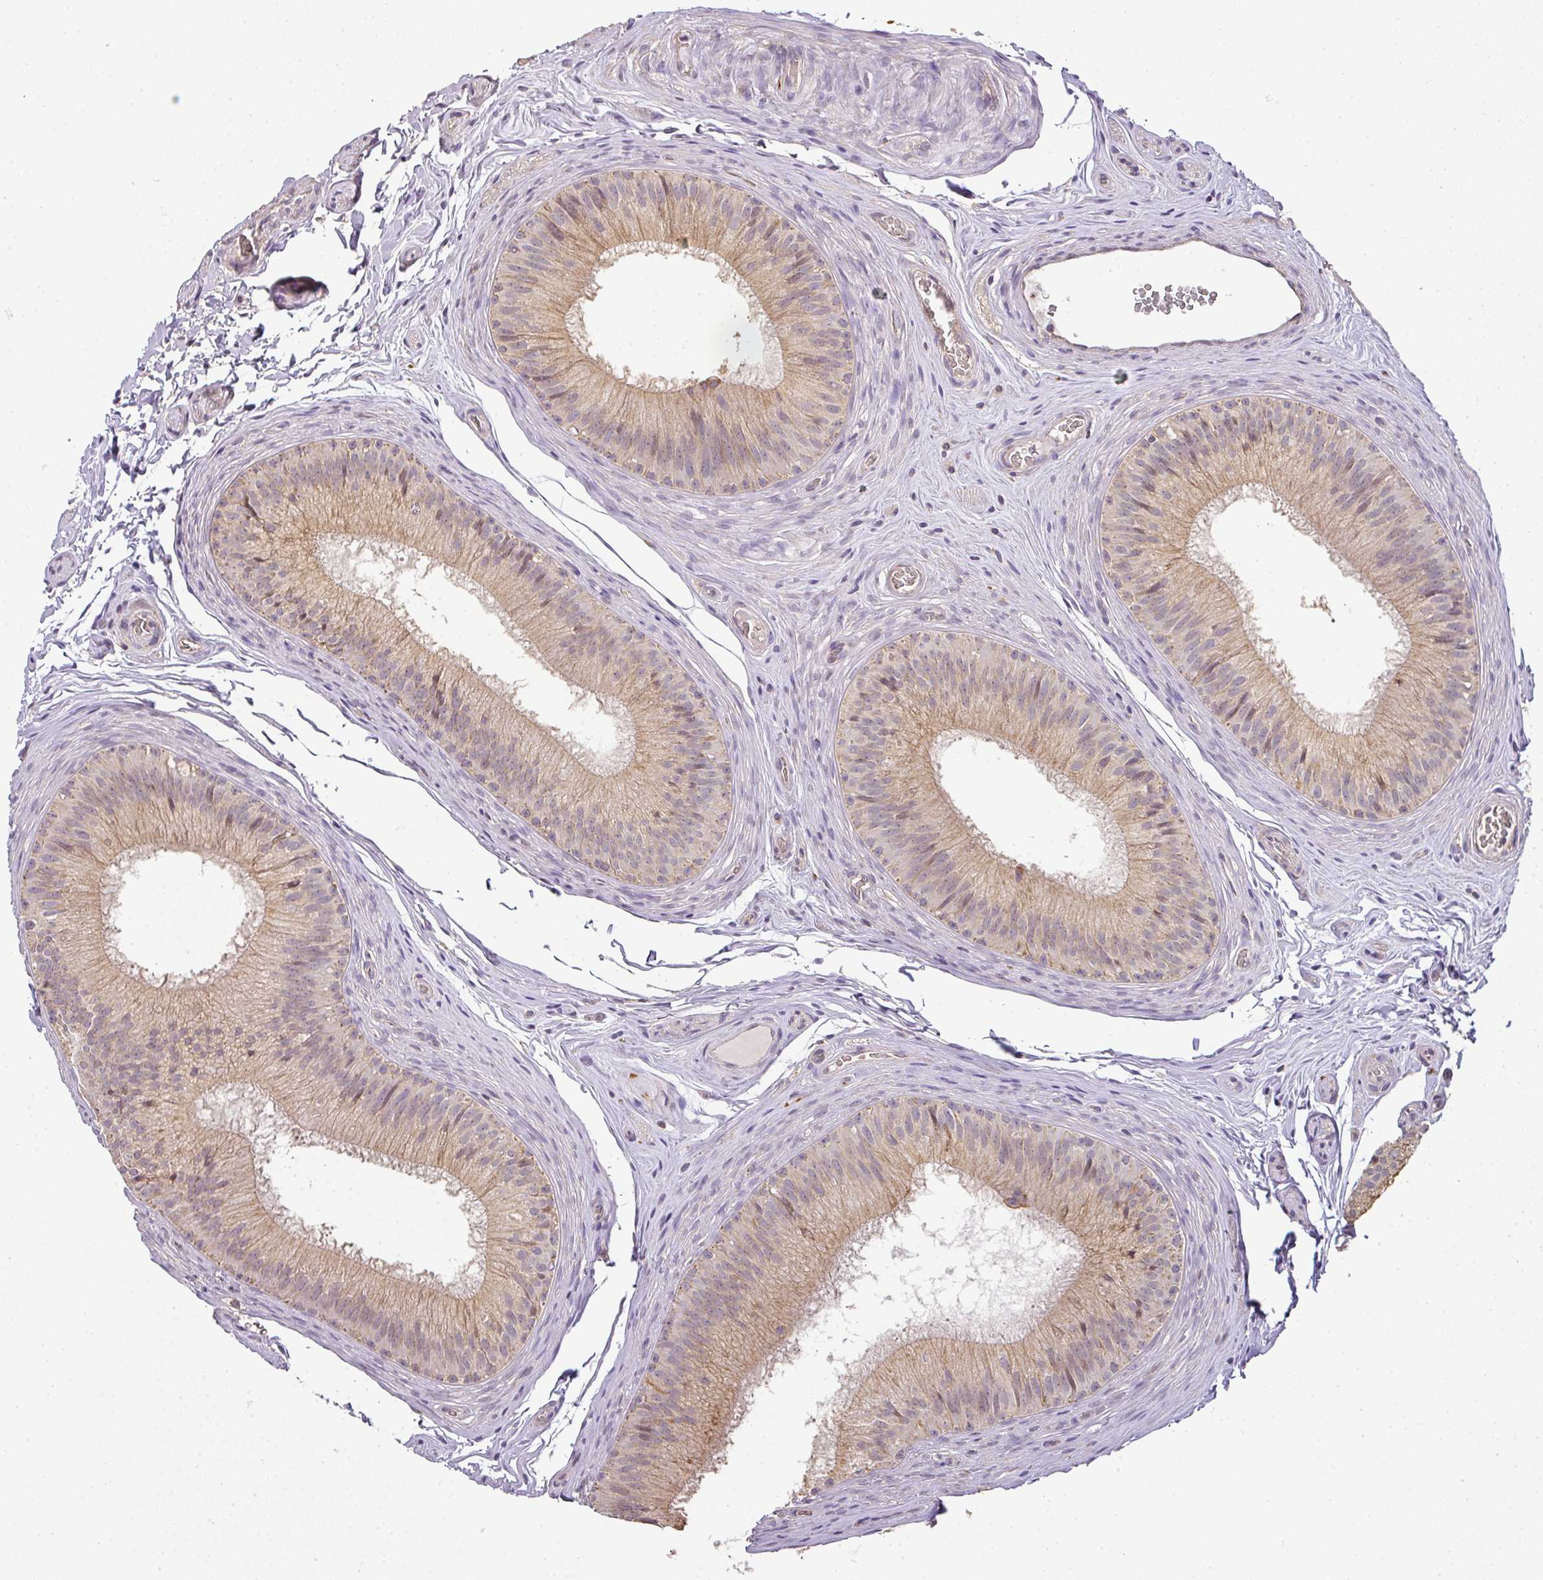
{"staining": {"intensity": "moderate", "quantity": ">75%", "location": "cytoplasmic/membranous"}, "tissue": "epididymis", "cell_type": "Glandular cells", "image_type": "normal", "snomed": [{"axis": "morphology", "description": "Normal tissue, NOS"}, {"axis": "topography", "description": "Epididymis"}], "caption": "Immunohistochemistry photomicrograph of unremarkable epididymis: human epididymis stained using immunohistochemistry displays medium levels of moderate protein expression localized specifically in the cytoplasmic/membranous of glandular cells, appearing as a cytoplasmic/membranous brown color.", "gene": "MYOM2", "patient": {"sex": "male", "age": 24}}